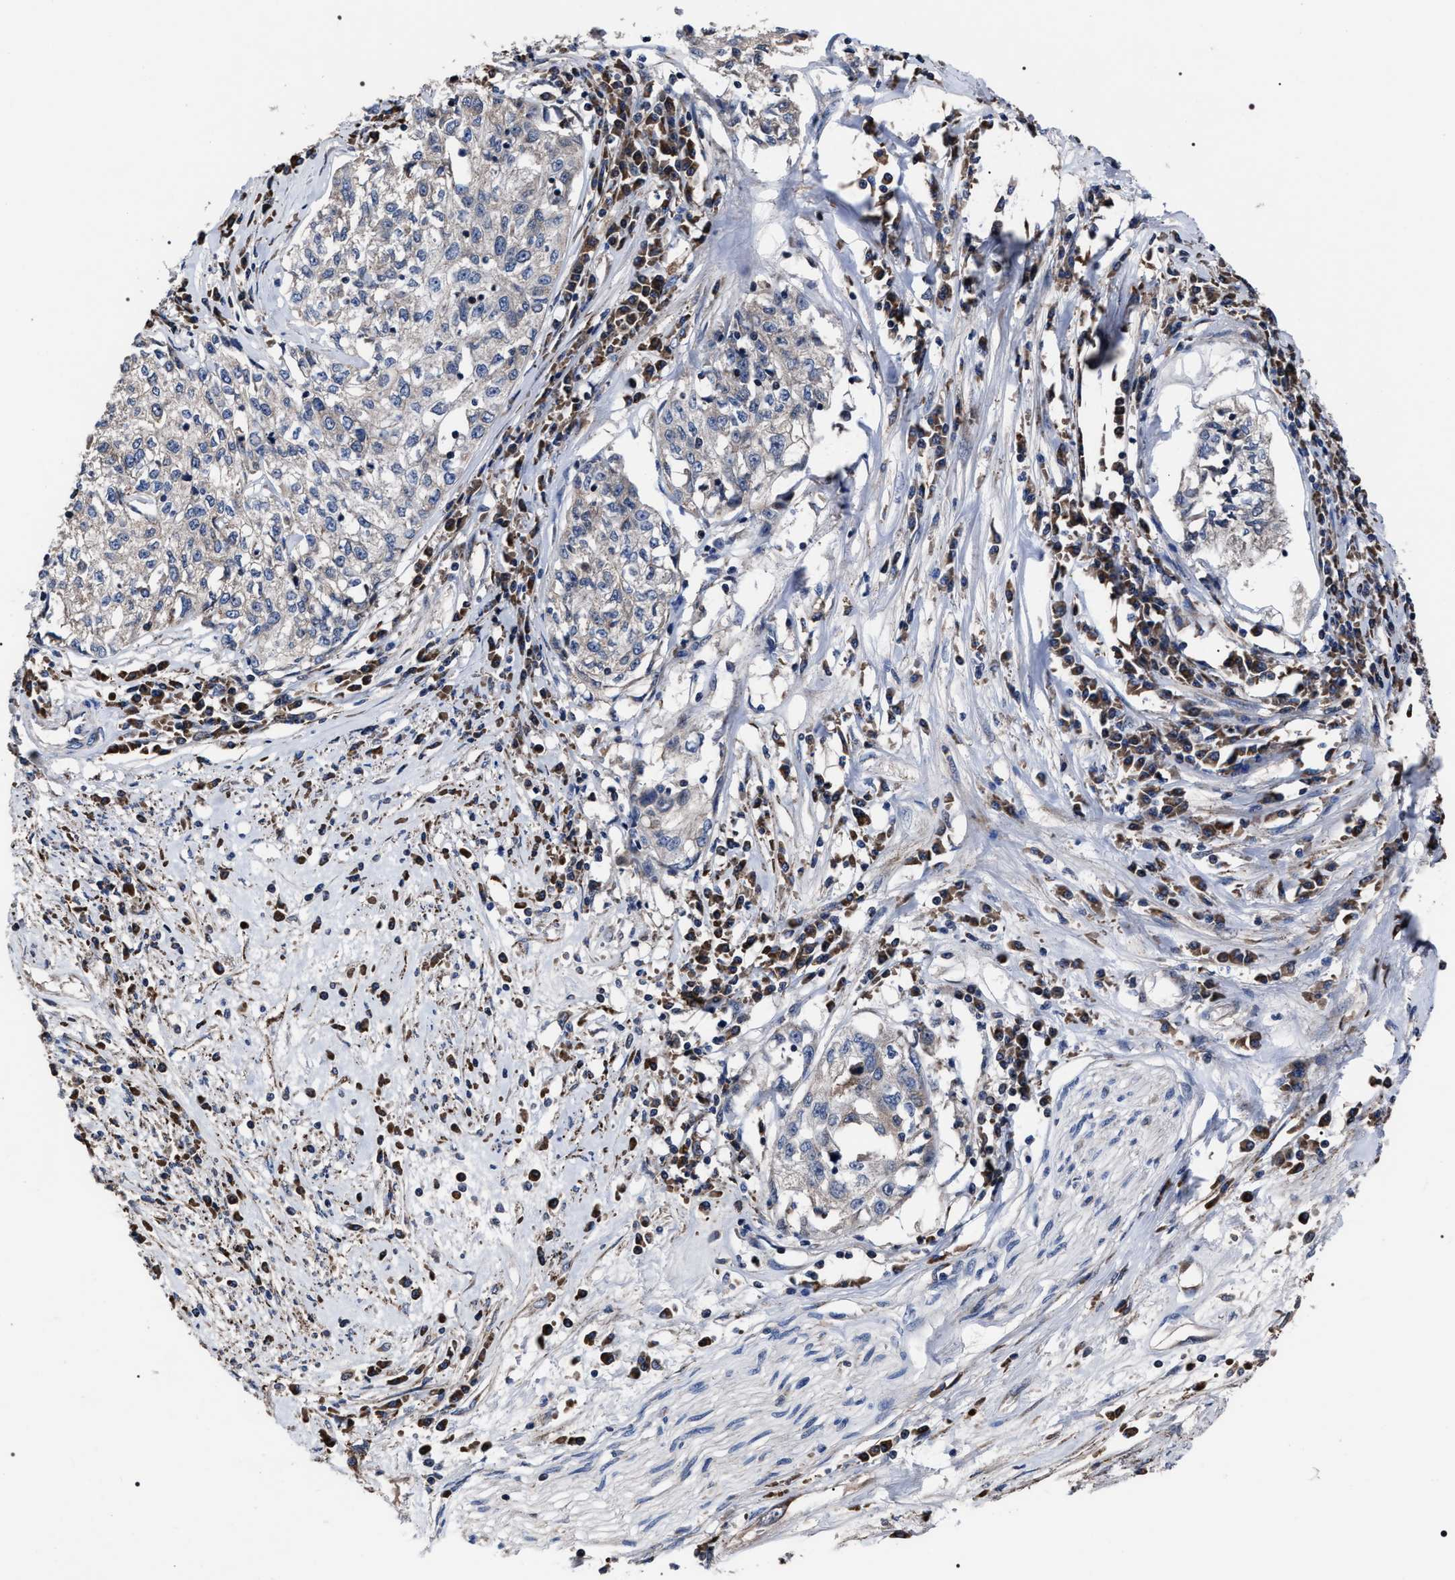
{"staining": {"intensity": "negative", "quantity": "none", "location": "none"}, "tissue": "cervical cancer", "cell_type": "Tumor cells", "image_type": "cancer", "snomed": [{"axis": "morphology", "description": "Squamous cell carcinoma, NOS"}, {"axis": "topography", "description": "Cervix"}], "caption": "Immunohistochemistry (IHC) image of human cervical cancer stained for a protein (brown), which shows no expression in tumor cells. (Brightfield microscopy of DAB immunohistochemistry at high magnification).", "gene": "MACC1", "patient": {"sex": "female", "age": 57}}